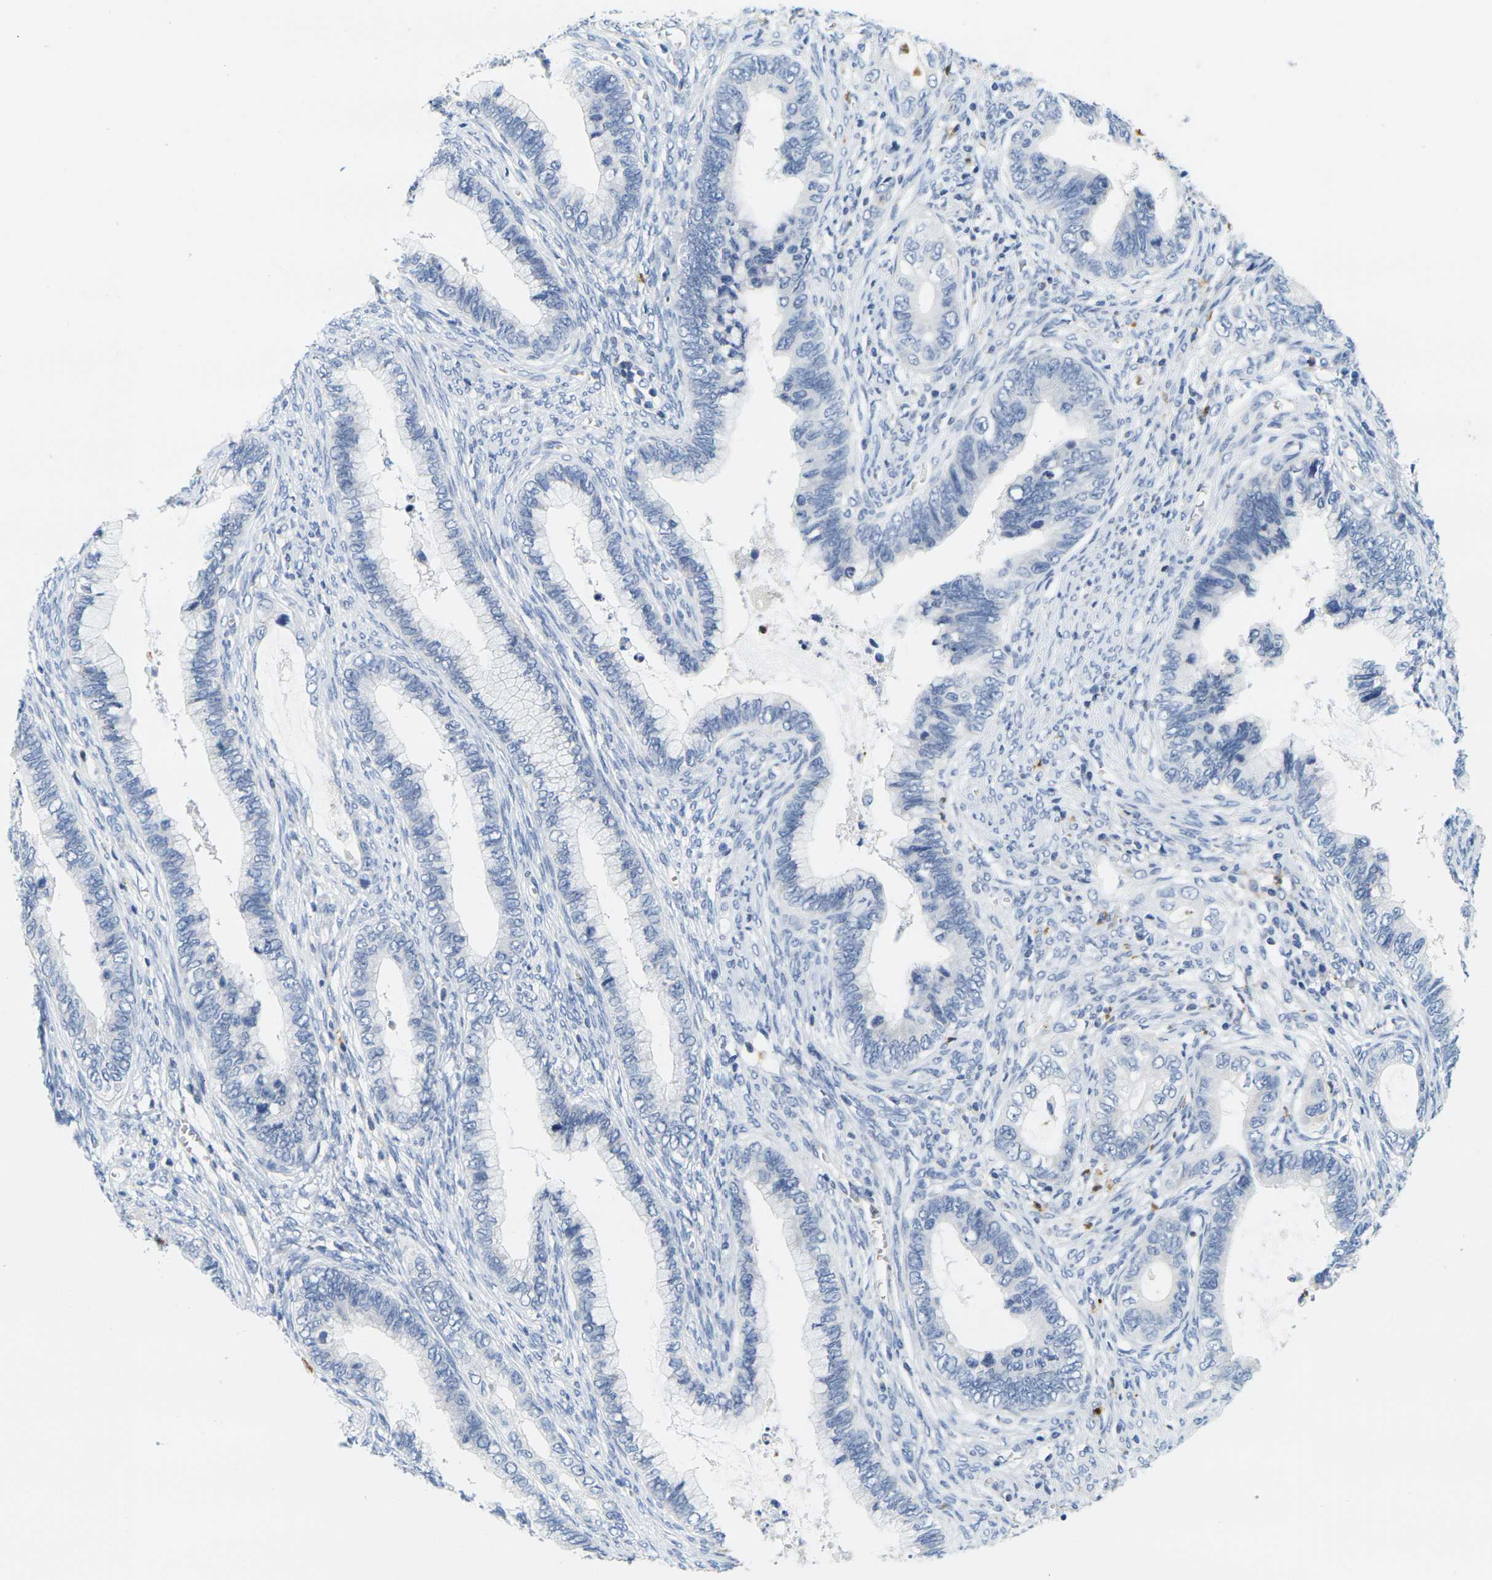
{"staining": {"intensity": "negative", "quantity": "none", "location": "none"}, "tissue": "cervical cancer", "cell_type": "Tumor cells", "image_type": "cancer", "snomed": [{"axis": "morphology", "description": "Adenocarcinoma, NOS"}, {"axis": "topography", "description": "Cervix"}], "caption": "Immunohistochemistry (IHC) of human cervical cancer (adenocarcinoma) displays no expression in tumor cells.", "gene": "KLK5", "patient": {"sex": "female", "age": 44}}